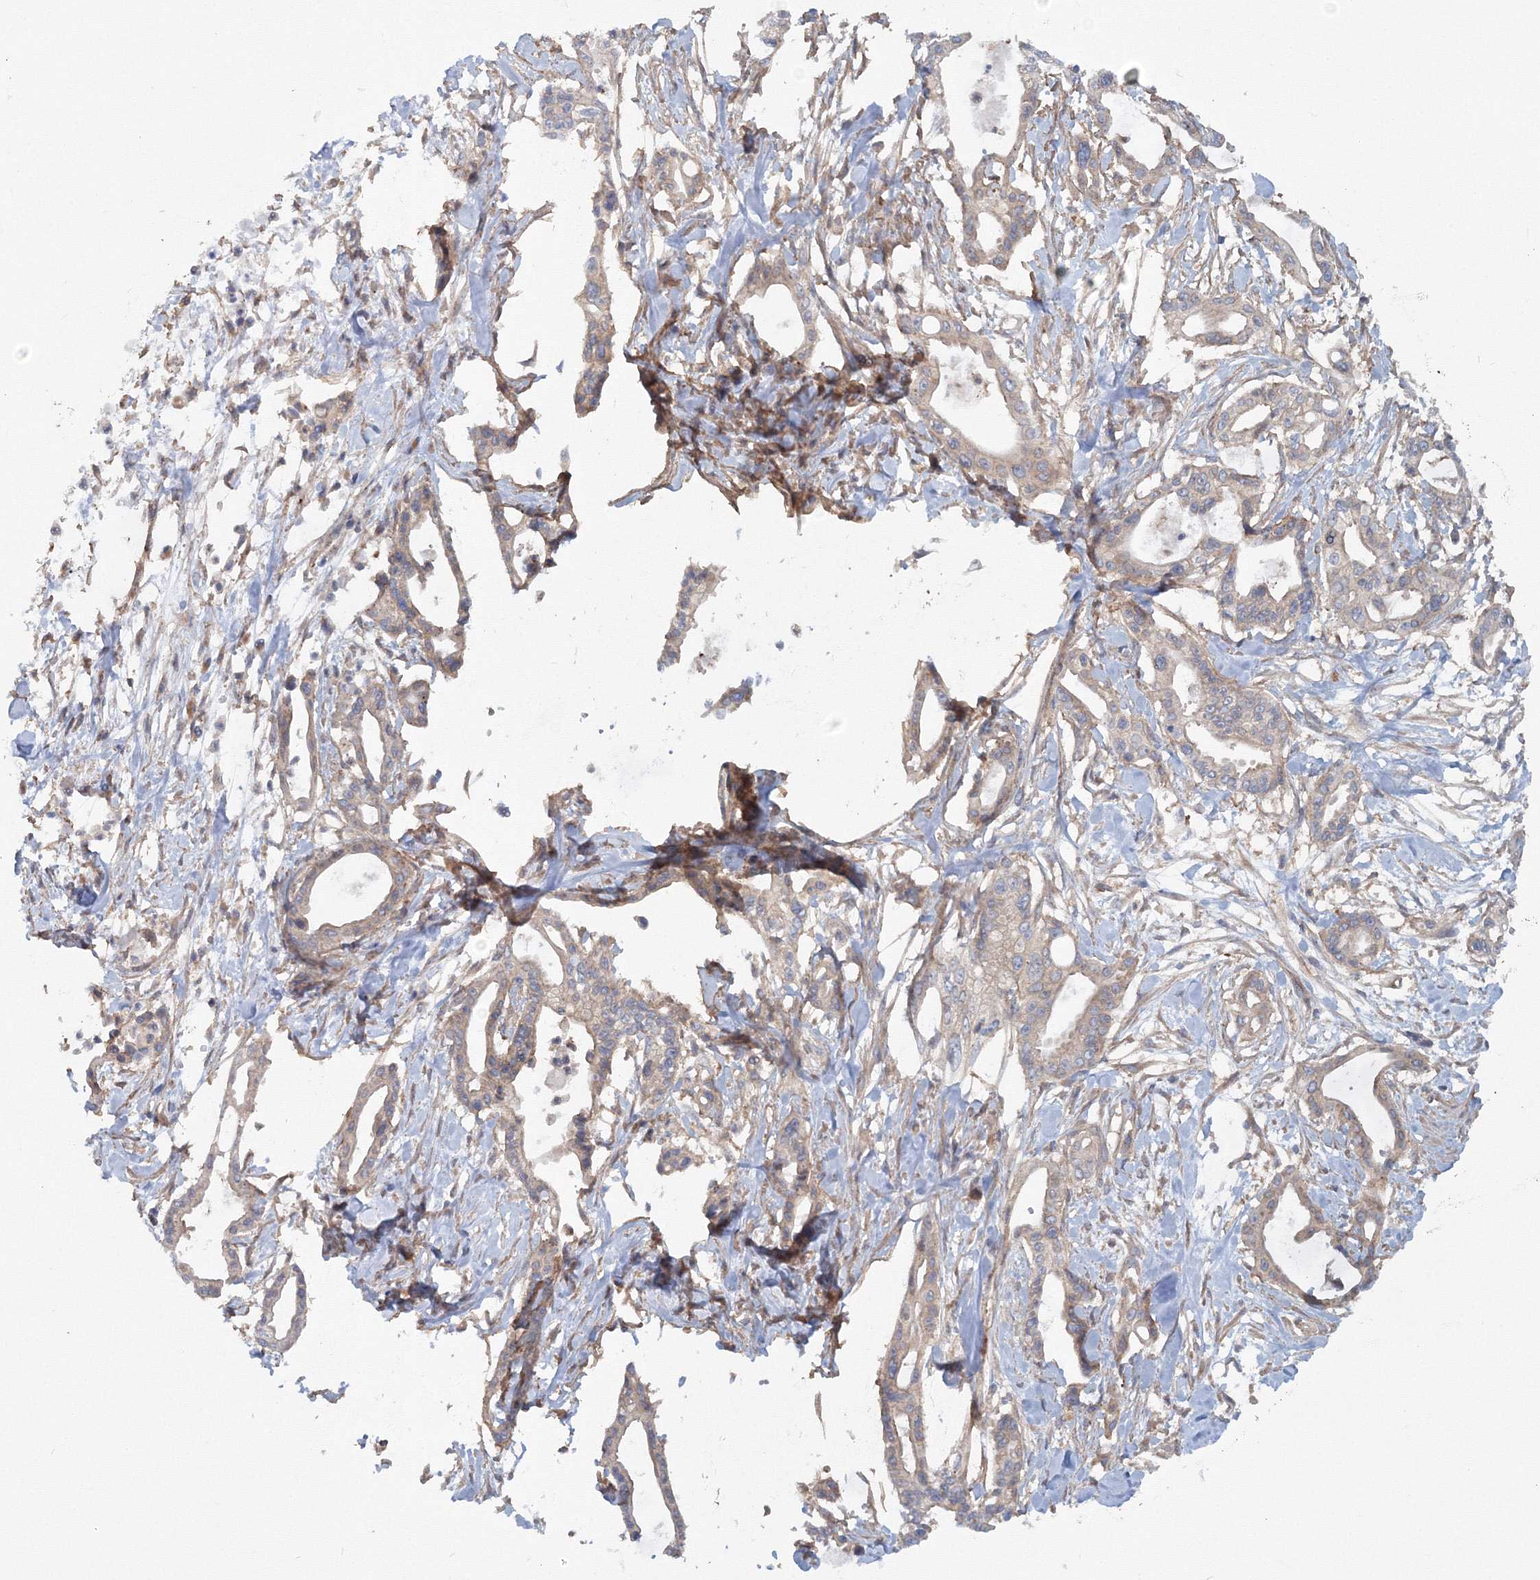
{"staining": {"intensity": "weak", "quantity": ">75%", "location": "cytoplasmic/membranous"}, "tissue": "pancreatic cancer", "cell_type": "Tumor cells", "image_type": "cancer", "snomed": [{"axis": "morphology", "description": "Adenocarcinoma, NOS"}, {"axis": "topography", "description": "Pancreas"}], "caption": "About >75% of tumor cells in human adenocarcinoma (pancreatic) reveal weak cytoplasmic/membranous protein staining as visualized by brown immunohistochemical staining.", "gene": "EXOC1", "patient": {"sex": "male", "age": 68}}